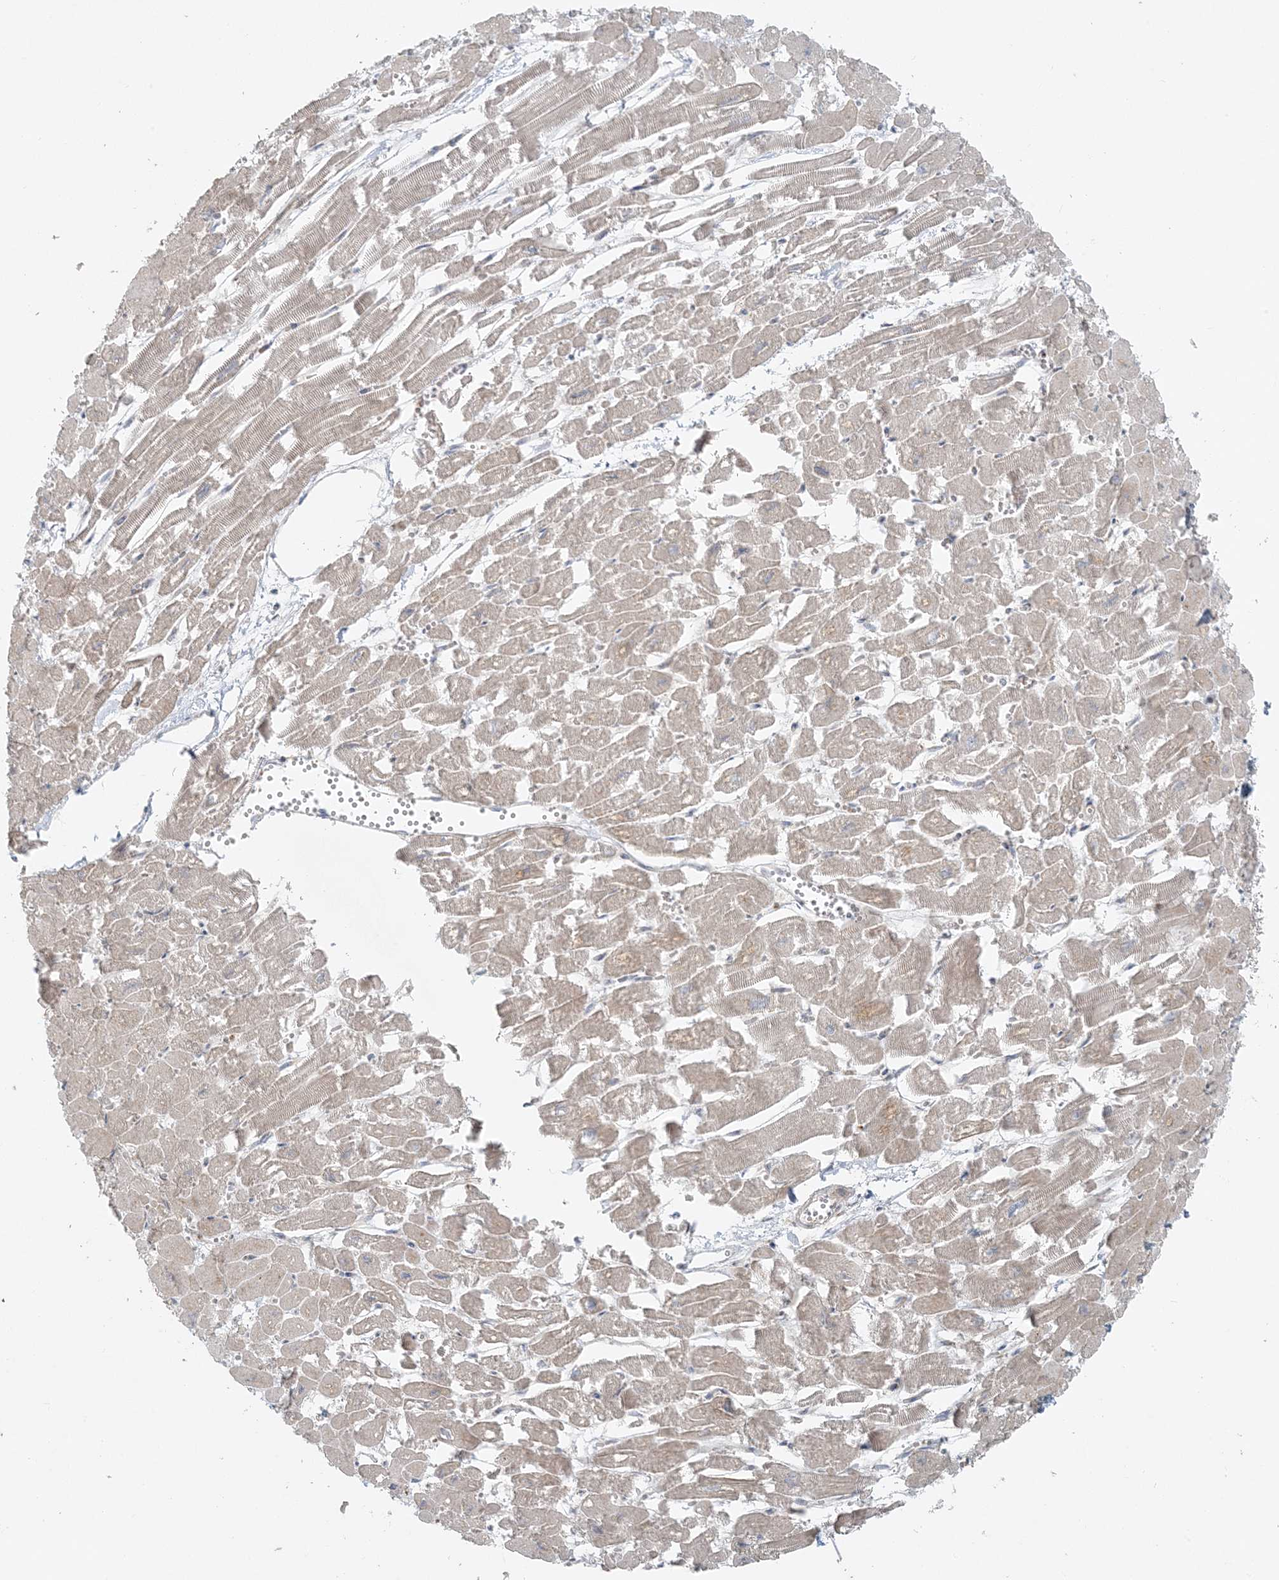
{"staining": {"intensity": "moderate", "quantity": "<25%", "location": "cytoplasmic/membranous"}, "tissue": "heart muscle", "cell_type": "Cardiomyocytes", "image_type": "normal", "snomed": [{"axis": "morphology", "description": "Normal tissue, NOS"}, {"axis": "topography", "description": "Heart"}], "caption": "Immunohistochemical staining of normal heart muscle displays moderate cytoplasmic/membranous protein staining in about <25% of cardiomyocytes. (Stains: DAB in brown, nuclei in blue, Microscopy: brightfield microscopy at high magnification).", "gene": "ZNF263", "patient": {"sex": "male", "age": 54}}